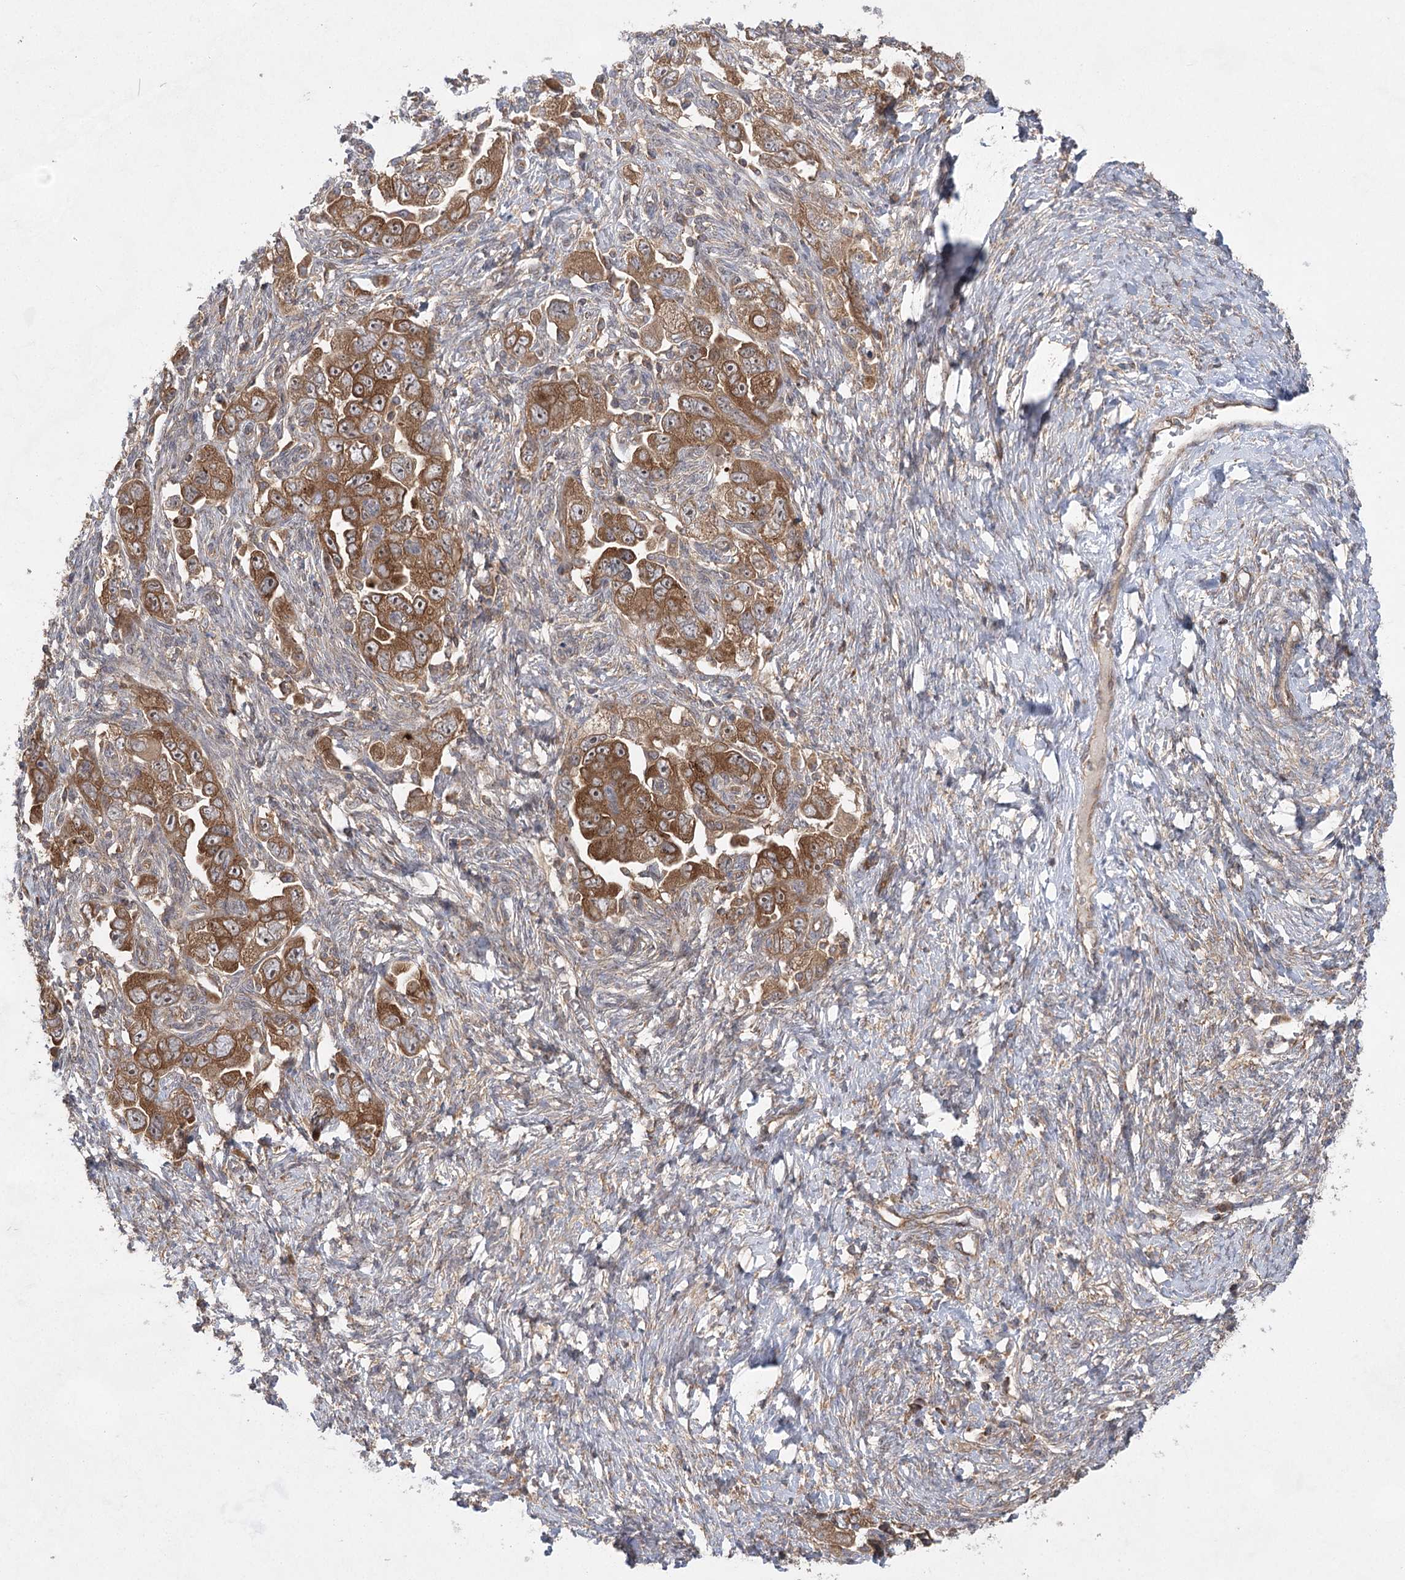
{"staining": {"intensity": "moderate", "quantity": ">75%", "location": "cytoplasmic/membranous"}, "tissue": "ovarian cancer", "cell_type": "Tumor cells", "image_type": "cancer", "snomed": [{"axis": "morphology", "description": "Carcinoma, NOS"}, {"axis": "morphology", "description": "Cystadenocarcinoma, serous, NOS"}, {"axis": "topography", "description": "Ovary"}], "caption": "Immunohistochemistry of human ovarian cancer shows medium levels of moderate cytoplasmic/membranous positivity in approximately >75% of tumor cells. Using DAB (brown) and hematoxylin (blue) stains, captured at high magnification using brightfield microscopy.", "gene": "EIF3A", "patient": {"sex": "female", "age": 69}}